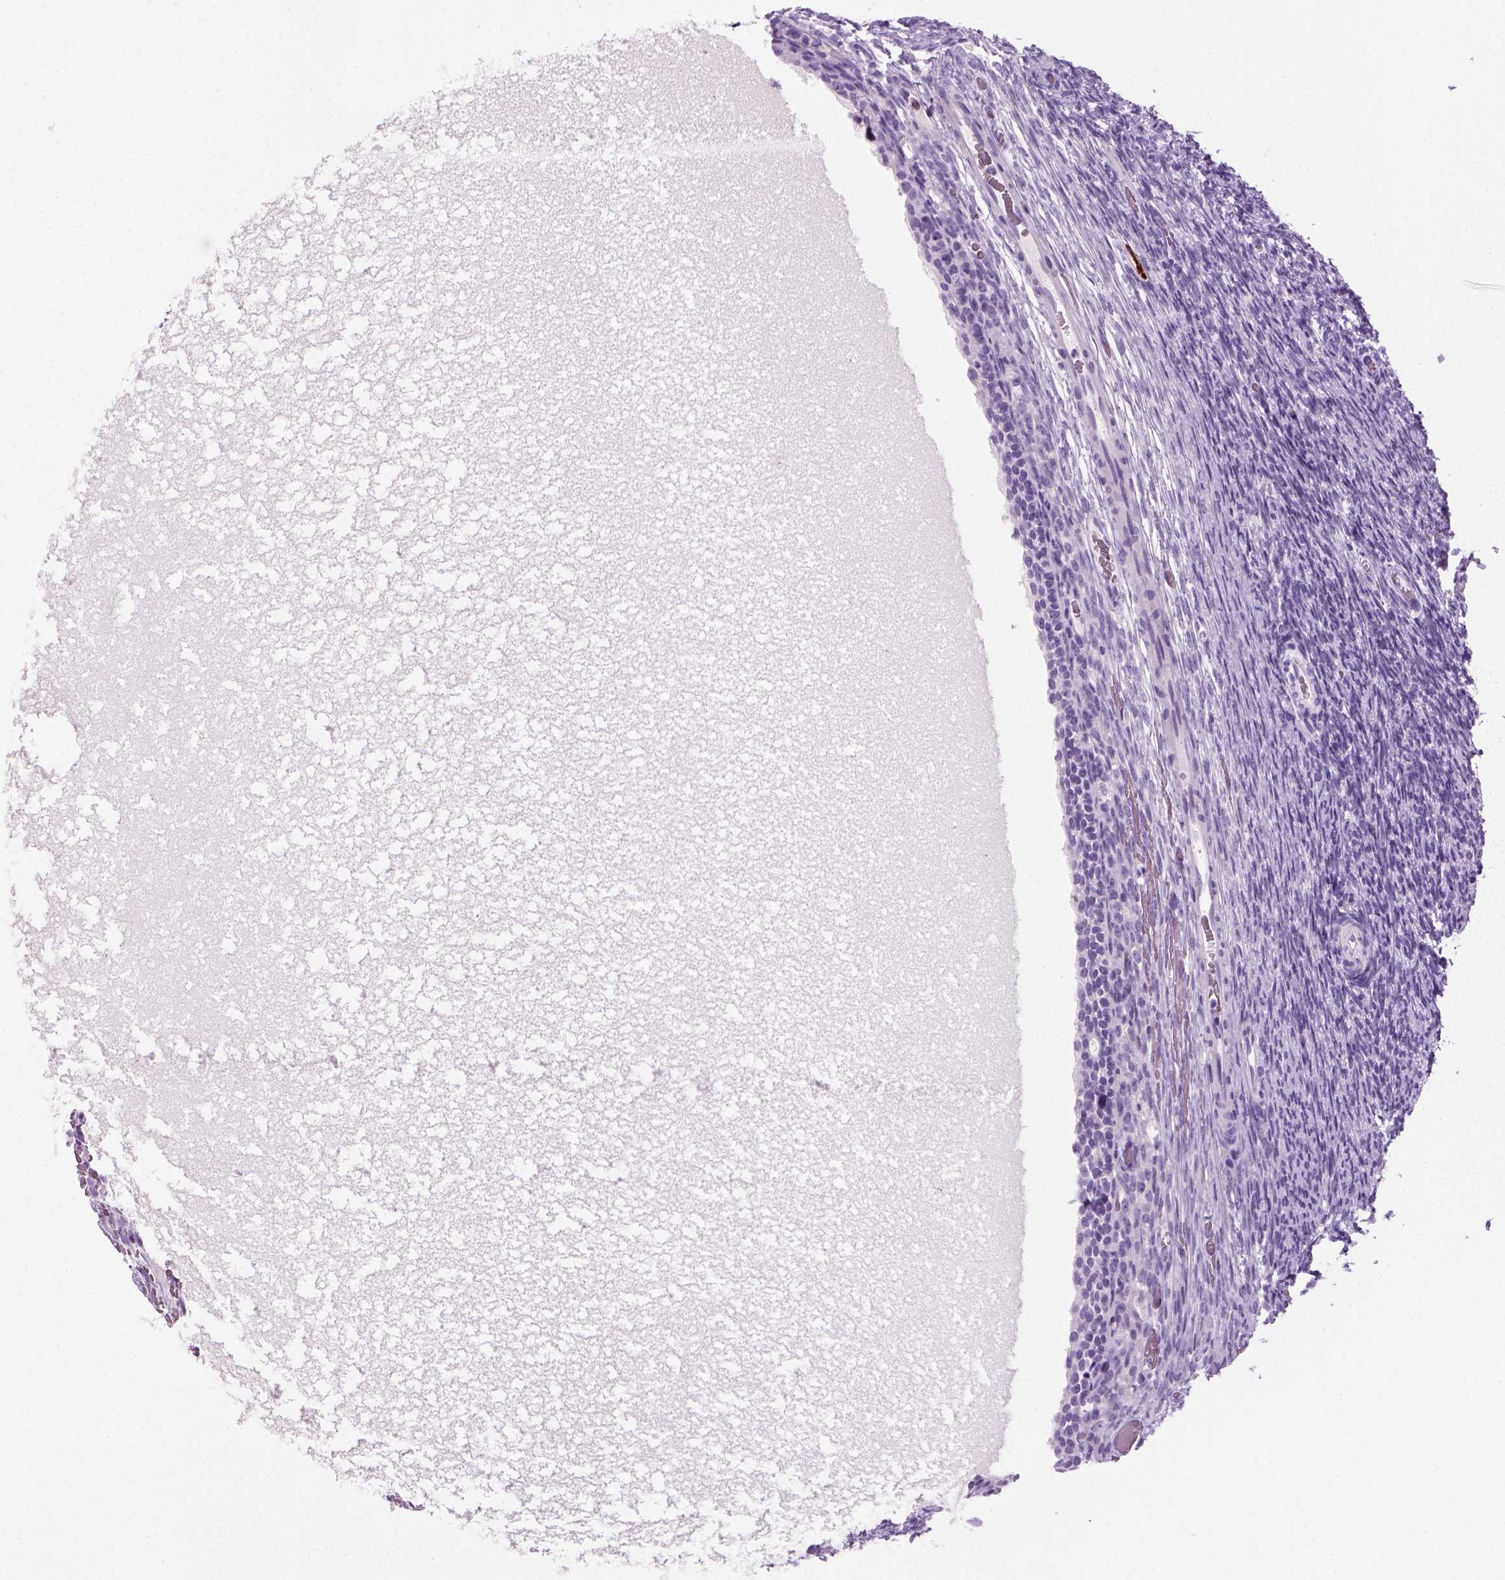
{"staining": {"intensity": "negative", "quantity": "none", "location": "none"}, "tissue": "ovary", "cell_type": "Ovarian stroma cells", "image_type": "normal", "snomed": [{"axis": "morphology", "description": "Normal tissue, NOS"}, {"axis": "topography", "description": "Ovary"}], "caption": "An immunohistochemistry photomicrograph of normal ovary is shown. There is no staining in ovarian stroma cells of ovary.", "gene": "MZB1", "patient": {"sex": "female", "age": 34}}